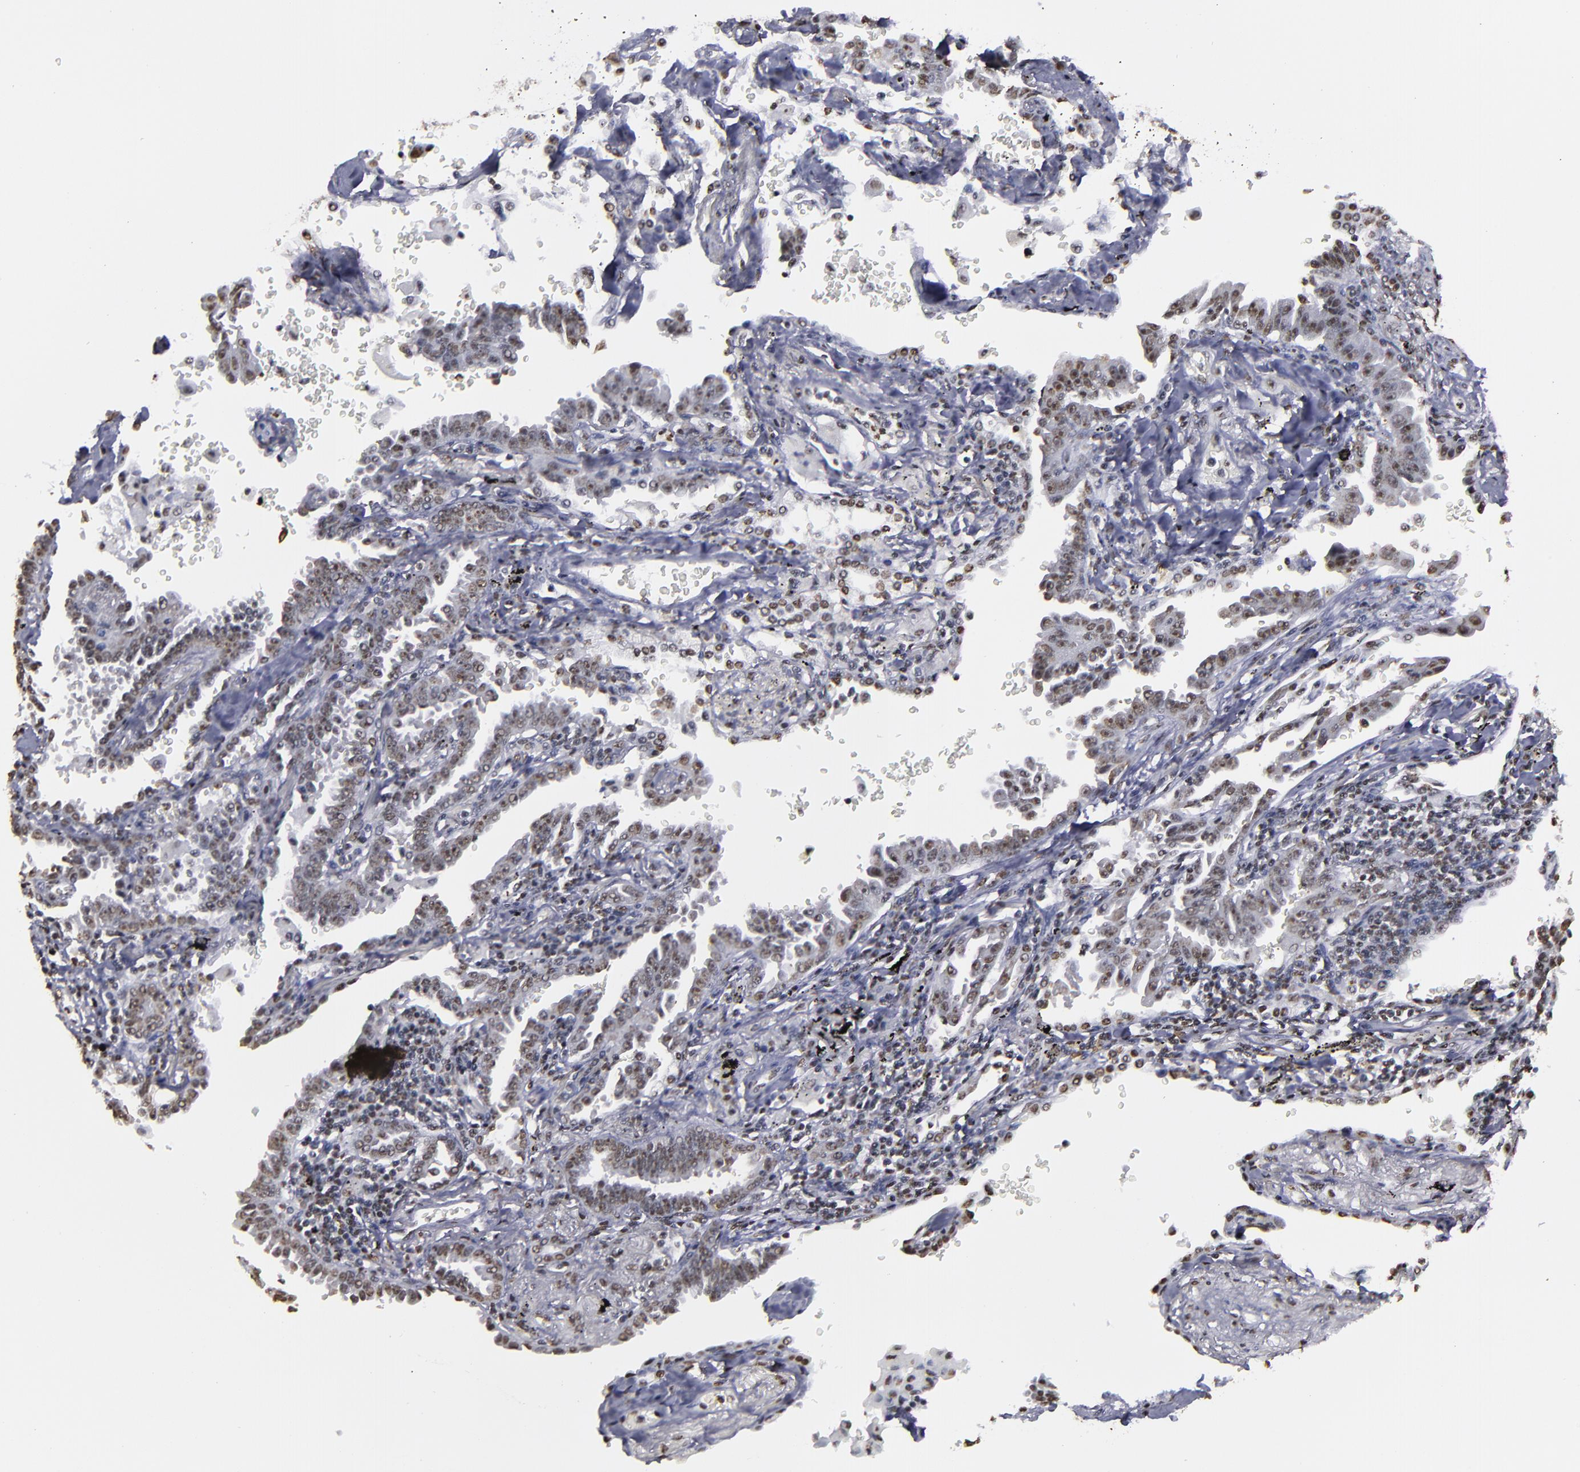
{"staining": {"intensity": "weak", "quantity": "25%-75%", "location": "nuclear"}, "tissue": "lung cancer", "cell_type": "Tumor cells", "image_type": "cancer", "snomed": [{"axis": "morphology", "description": "Adenocarcinoma, NOS"}, {"axis": "topography", "description": "Lung"}], "caption": "Tumor cells exhibit low levels of weak nuclear expression in approximately 25%-75% of cells in human adenocarcinoma (lung). (Stains: DAB (3,3'-diaminobenzidine) in brown, nuclei in blue, Microscopy: brightfield microscopy at high magnification).", "gene": "HNRNPA2B1", "patient": {"sex": "female", "age": 64}}